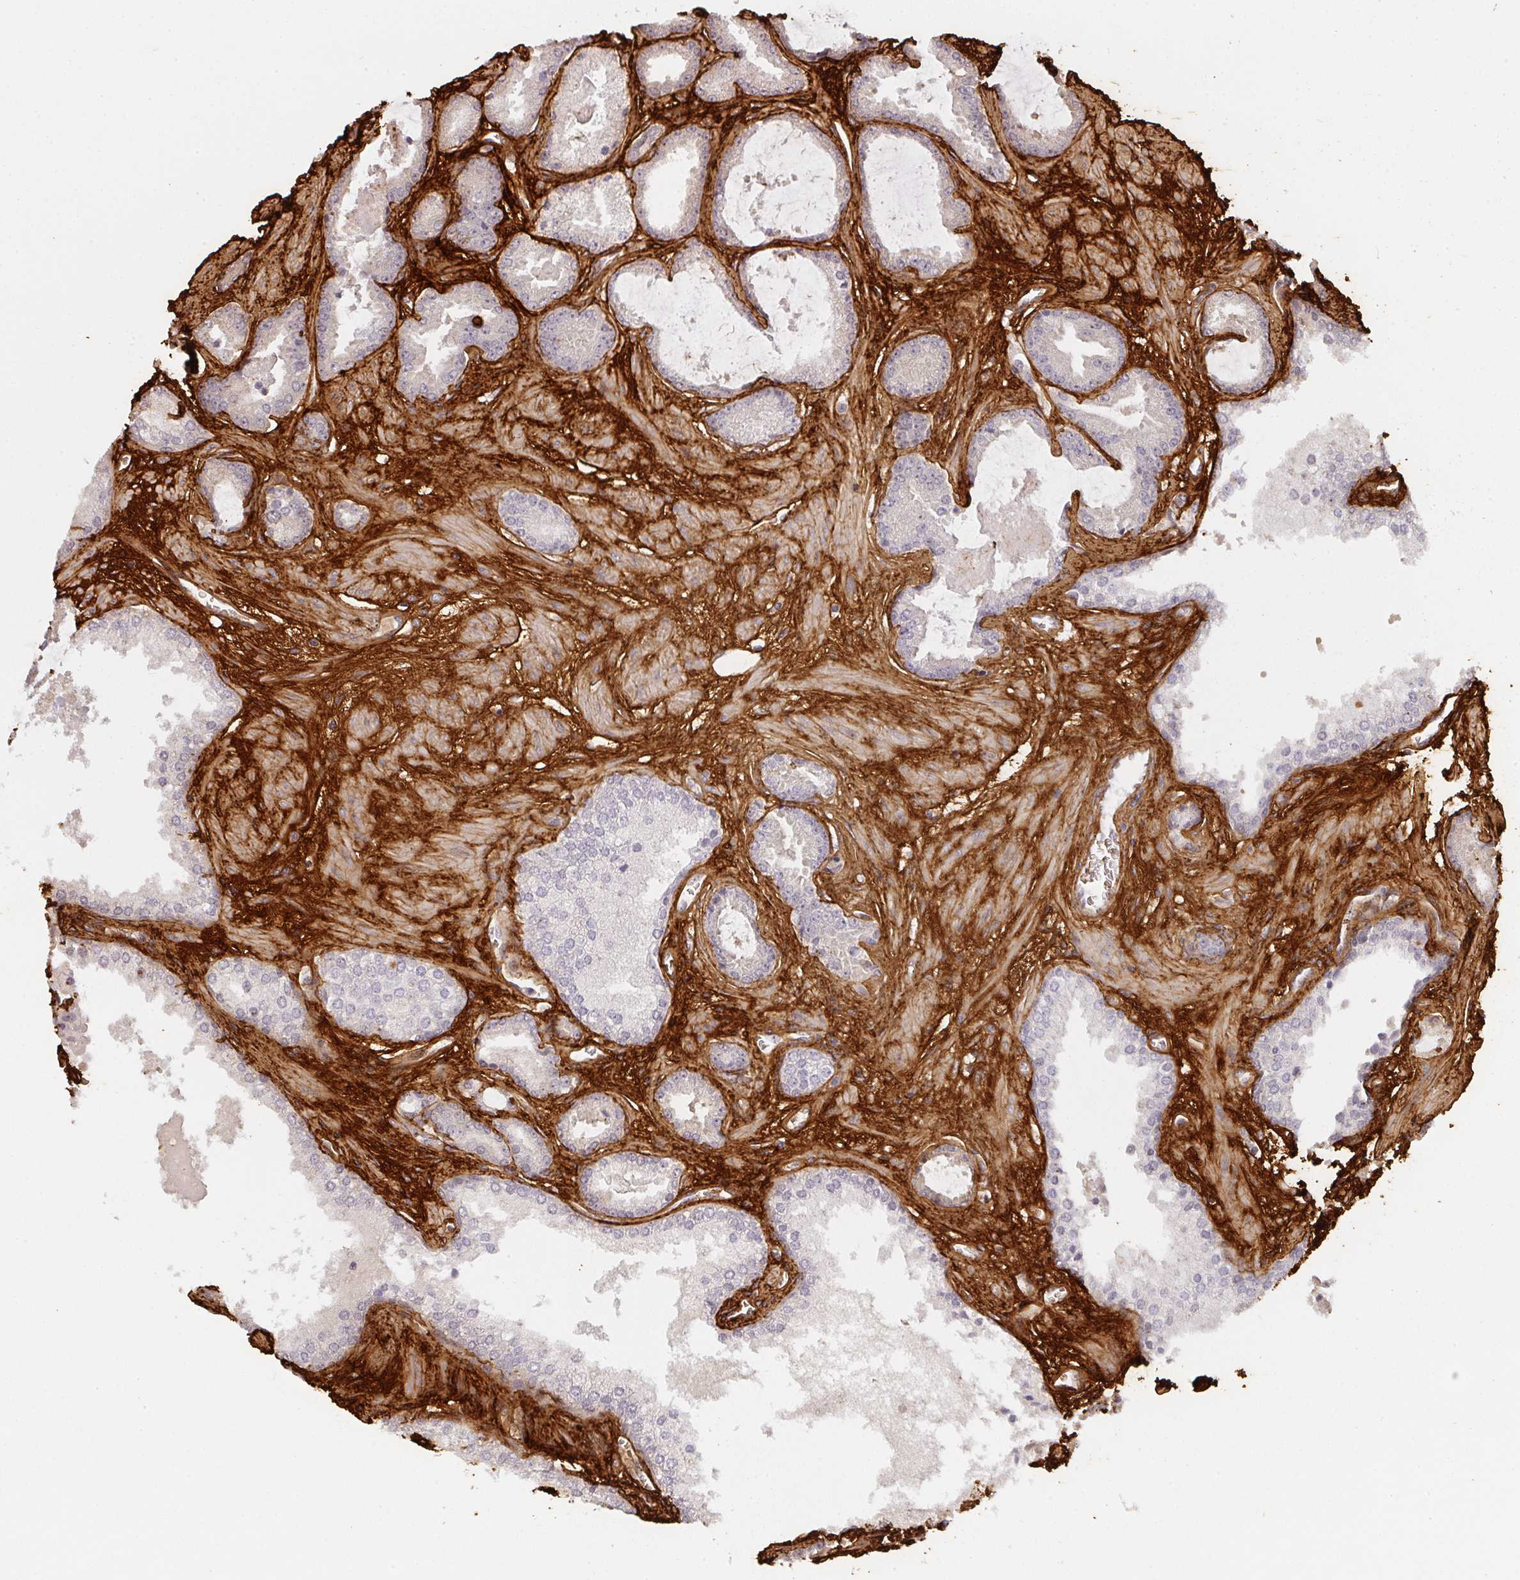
{"staining": {"intensity": "negative", "quantity": "none", "location": "none"}, "tissue": "prostate cancer", "cell_type": "Tumor cells", "image_type": "cancer", "snomed": [{"axis": "morphology", "description": "Adenocarcinoma, Low grade"}, {"axis": "topography", "description": "Prostate"}], "caption": "Prostate cancer (low-grade adenocarcinoma) was stained to show a protein in brown. There is no significant expression in tumor cells.", "gene": "COL3A1", "patient": {"sex": "male", "age": 62}}